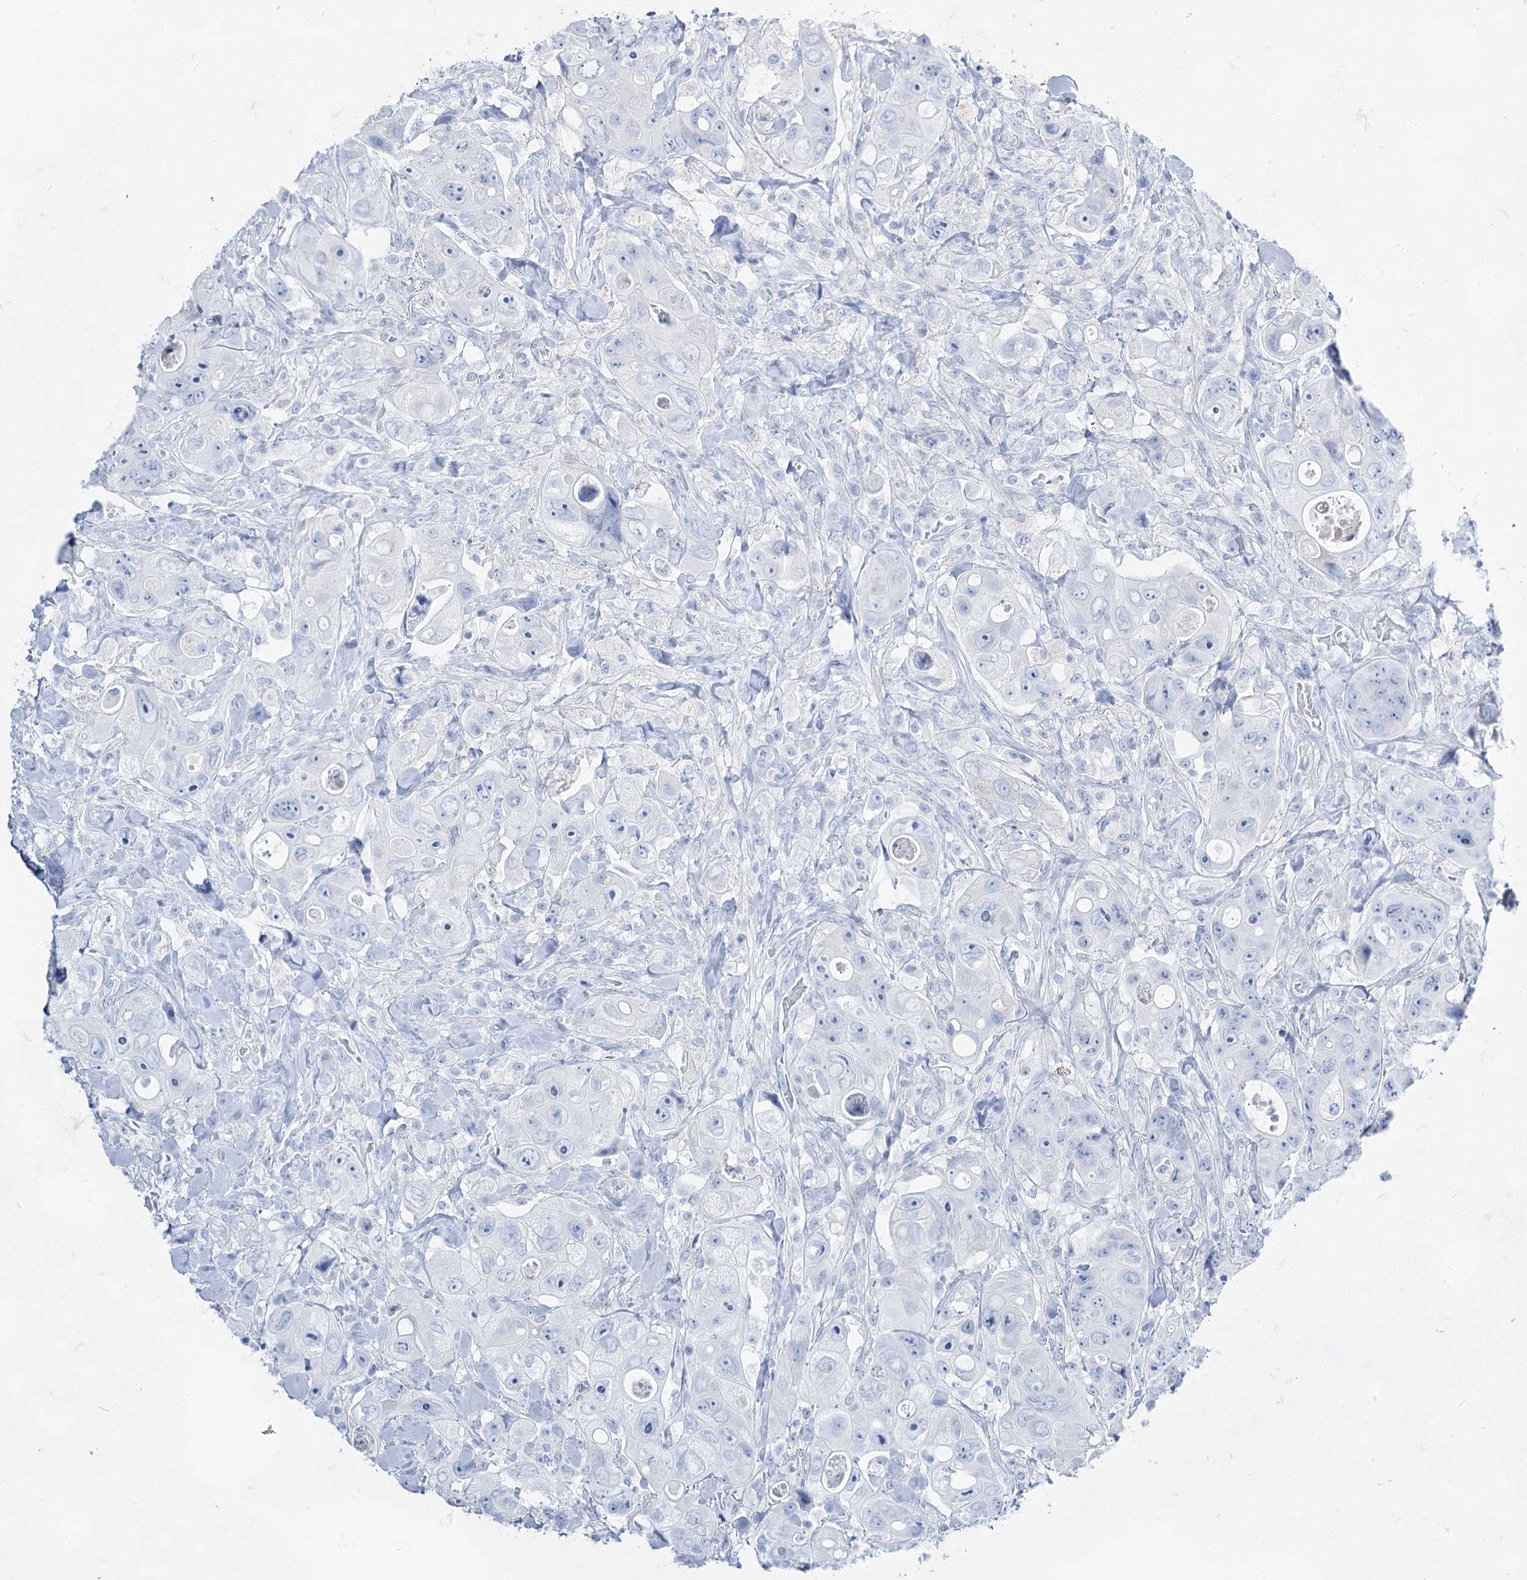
{"staining": {"intensity": "negative", "quantity": "none", "location": "none"}, "tissue": "colorectal cancer", "cell_type": "Tumor cells", "image_type": "cancer", "snomed": [{"axis": "morphology", "description": "Adenocarcinoma, NOS"}, {"axis": "topography", "description": "Colon"}], "caption": "Immunohistochemistry histopathology image of neoplastic tissue: human adenocarcinoma (colorectal) stained with DAB (3,3'-diaminobenzidine) exhibits no significant protein positivity in tumor cells.", "gene": "ACRV1", "patient": {"sex": "female", "age": 46}}